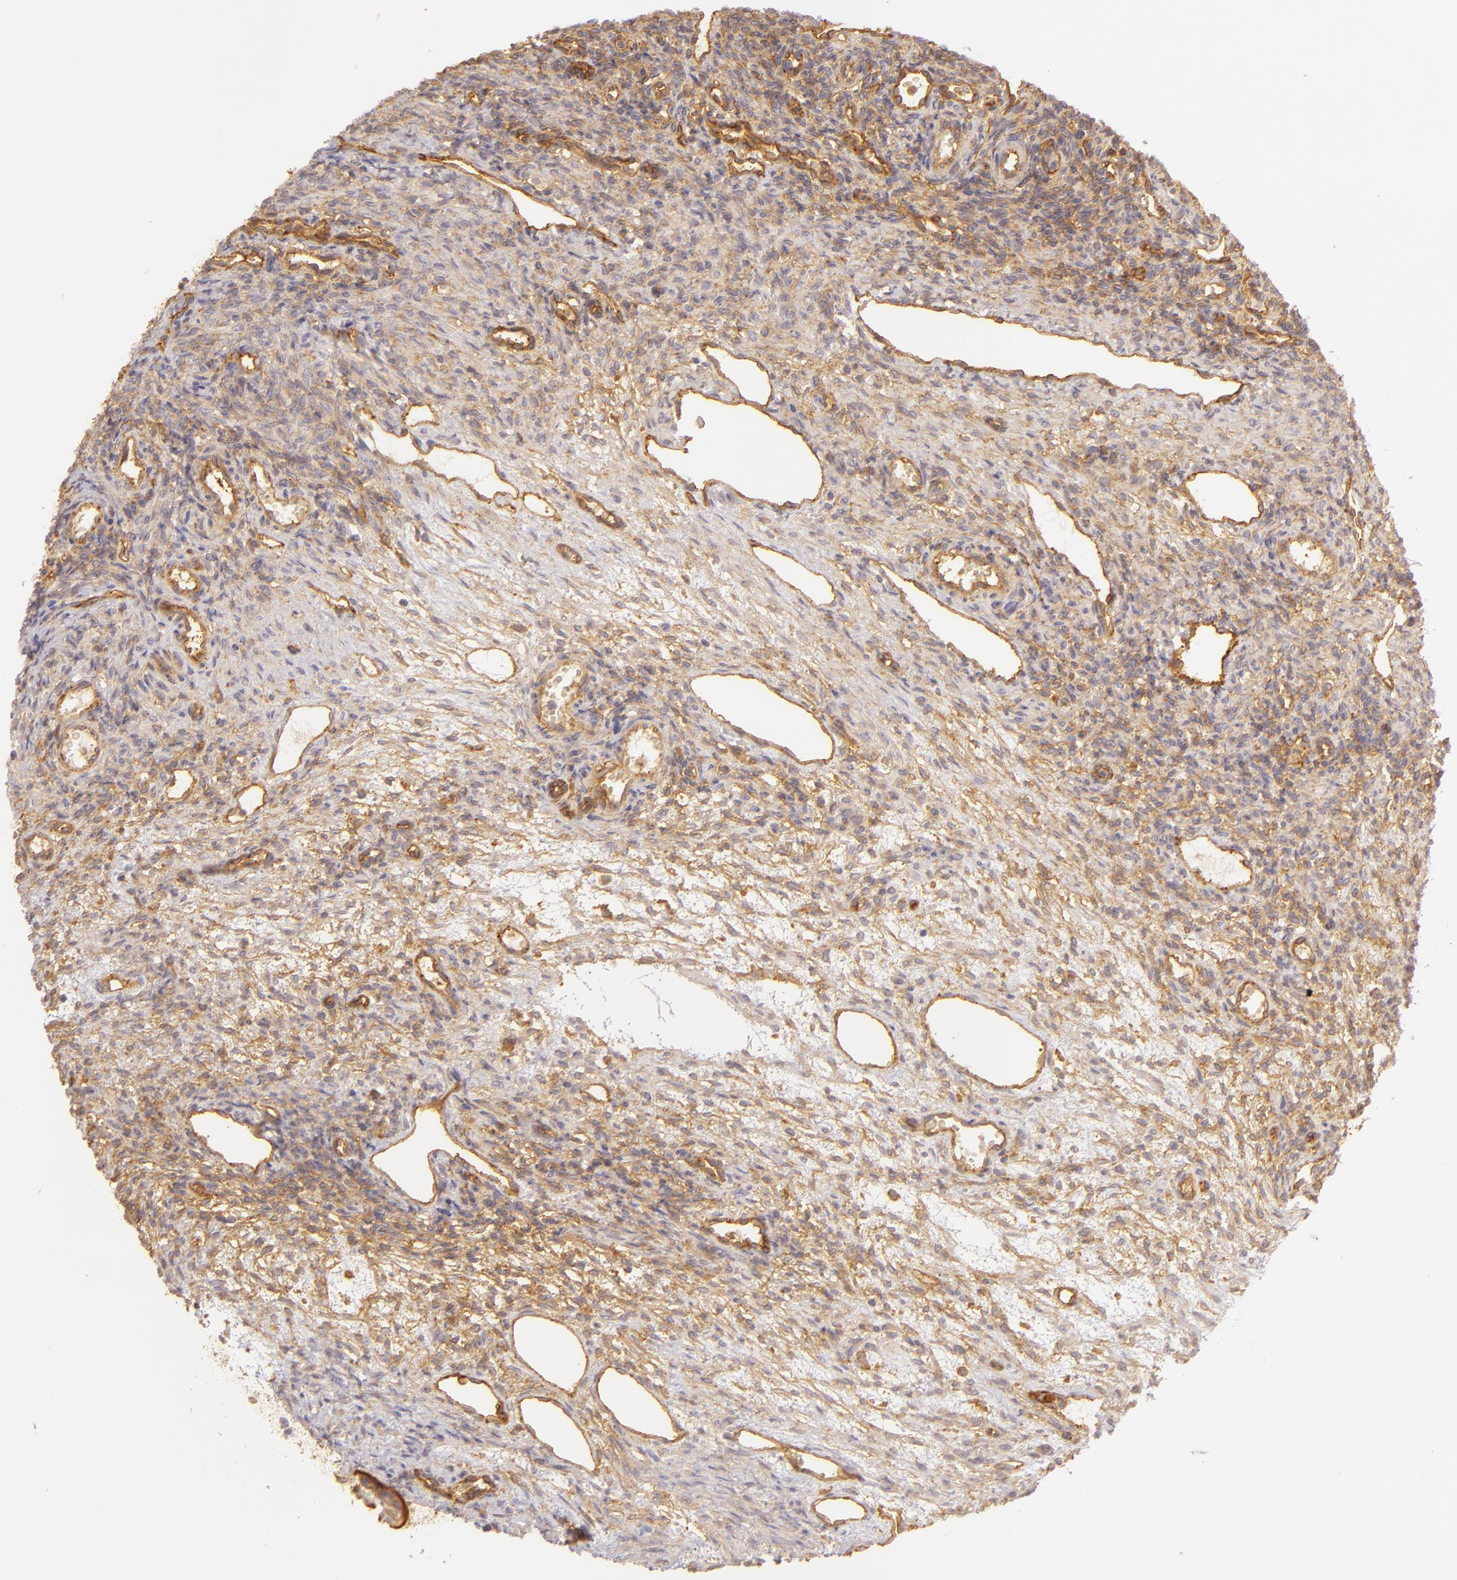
{"staining": {"intensity": "moderate", "quantity": ">75%", "location": "cytoplasmic/membranous"}, "tissue": "ovary", "cell_type": "Follicle cells", "image_type": "normal", "snomed": [{"axis": "morphology", "description": "Normal tissue, NOS"}, {"axis": "topography", "description": "Ovary"}], "caption": "This is a micrograph of immunohistochemistry staining of benign ovary, which shows moderate positivity in the cytoplasmic/membranous of follicle cells.", "gene": "CD59", "patient": {"sex": "female", "age": 33}}